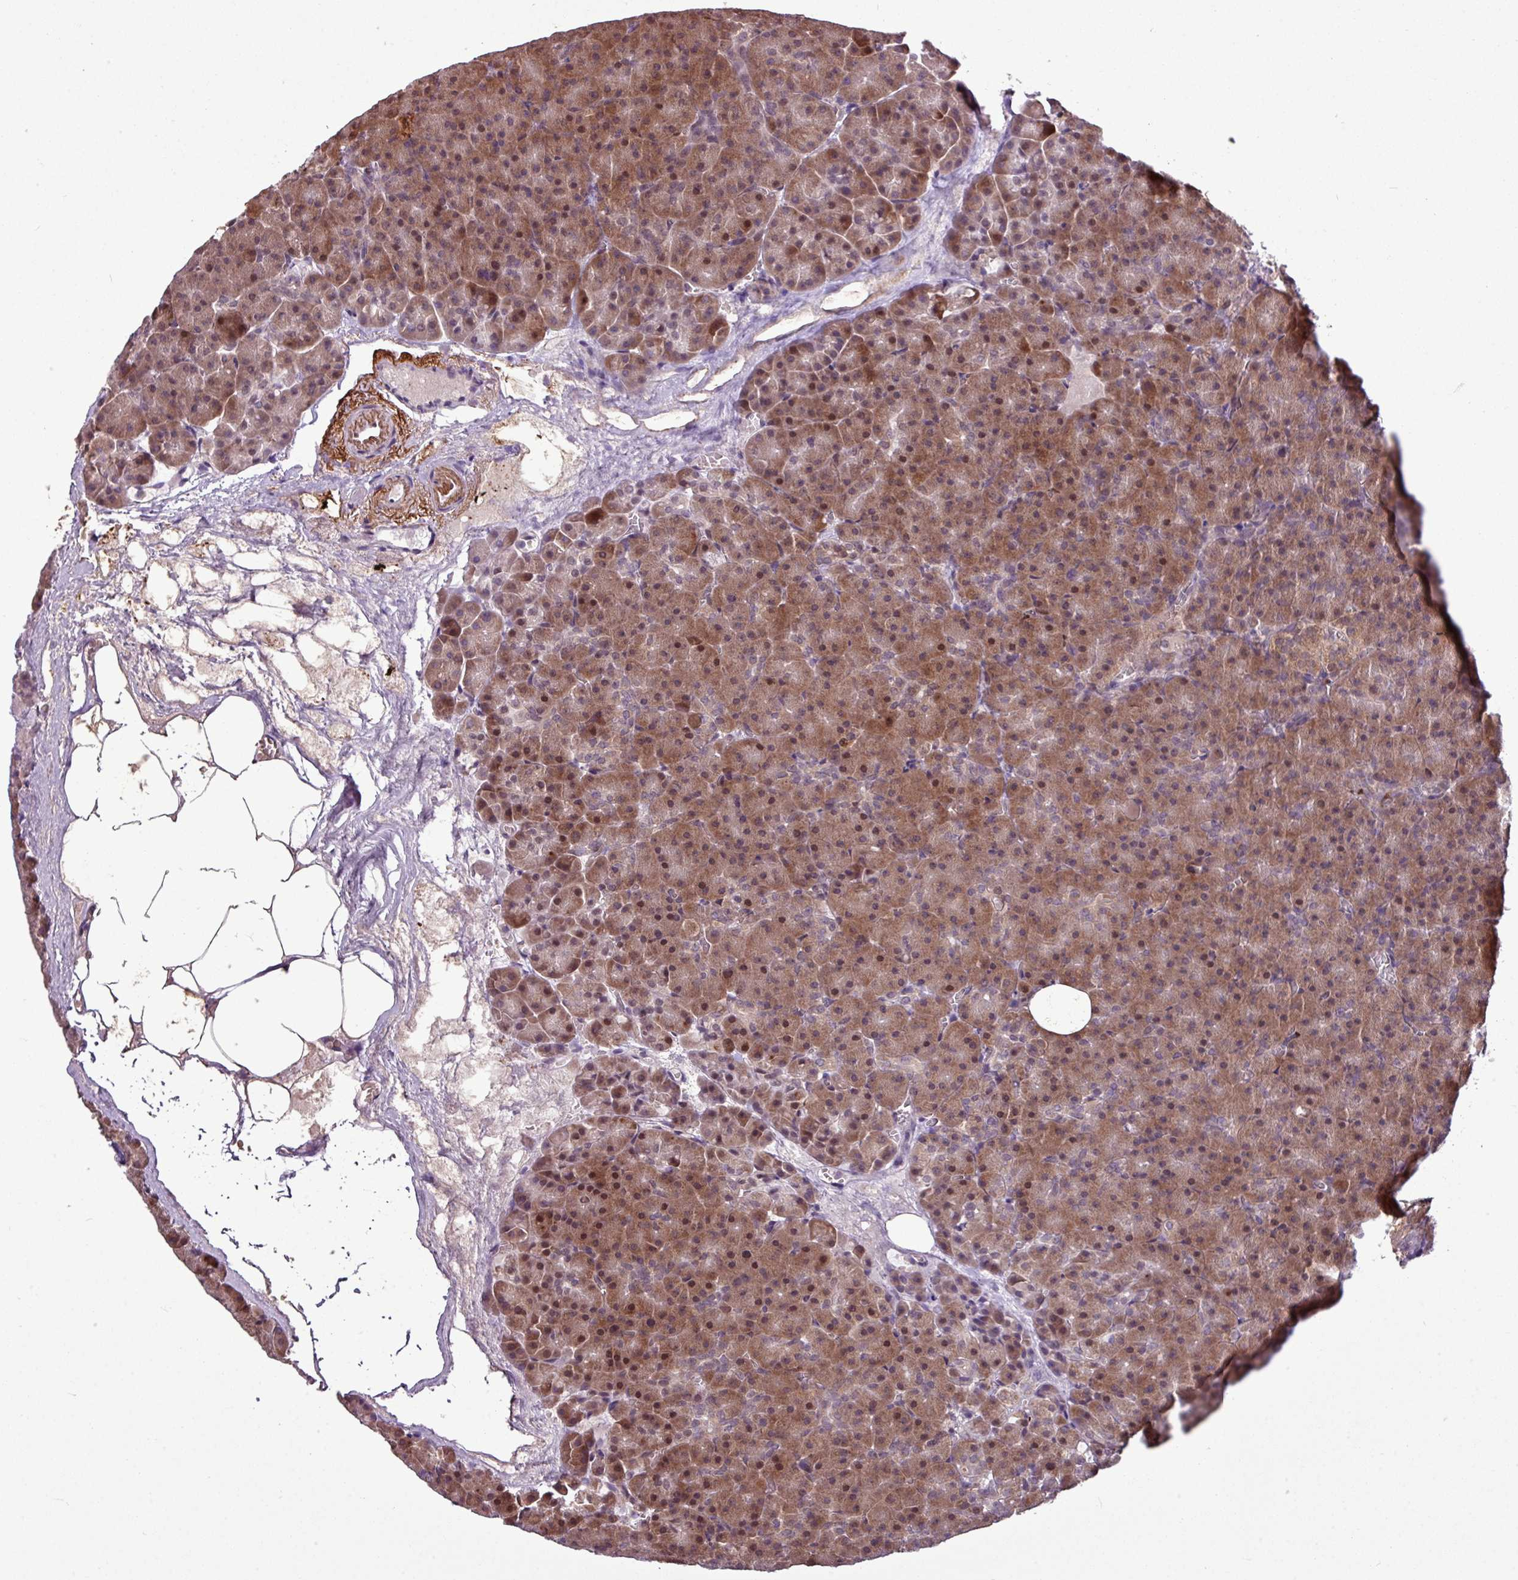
{"staining": {"intensity": "moderate", "quantity": ">75%", "location": "cytoplasmic/membranous,nuclear"}, "tissue": "pancreas", "cell_type": "Exocrine glandular cells", "image_type": "normal", "snomed": [{"axis": "morphology", "description": "Normal tissue, NOS"}, {"axis": "topography", "description": "Pancreas"}], "caption": "Moderate cytoplasmic/membranous,nuclear positivity for a protein is seen in approximately >75% of exocrine glandular cells of normal pancreas using immunohistochemistry (IHC).", "gene": "SKIC2", "patient": {"sex": "female", "age": 74}}